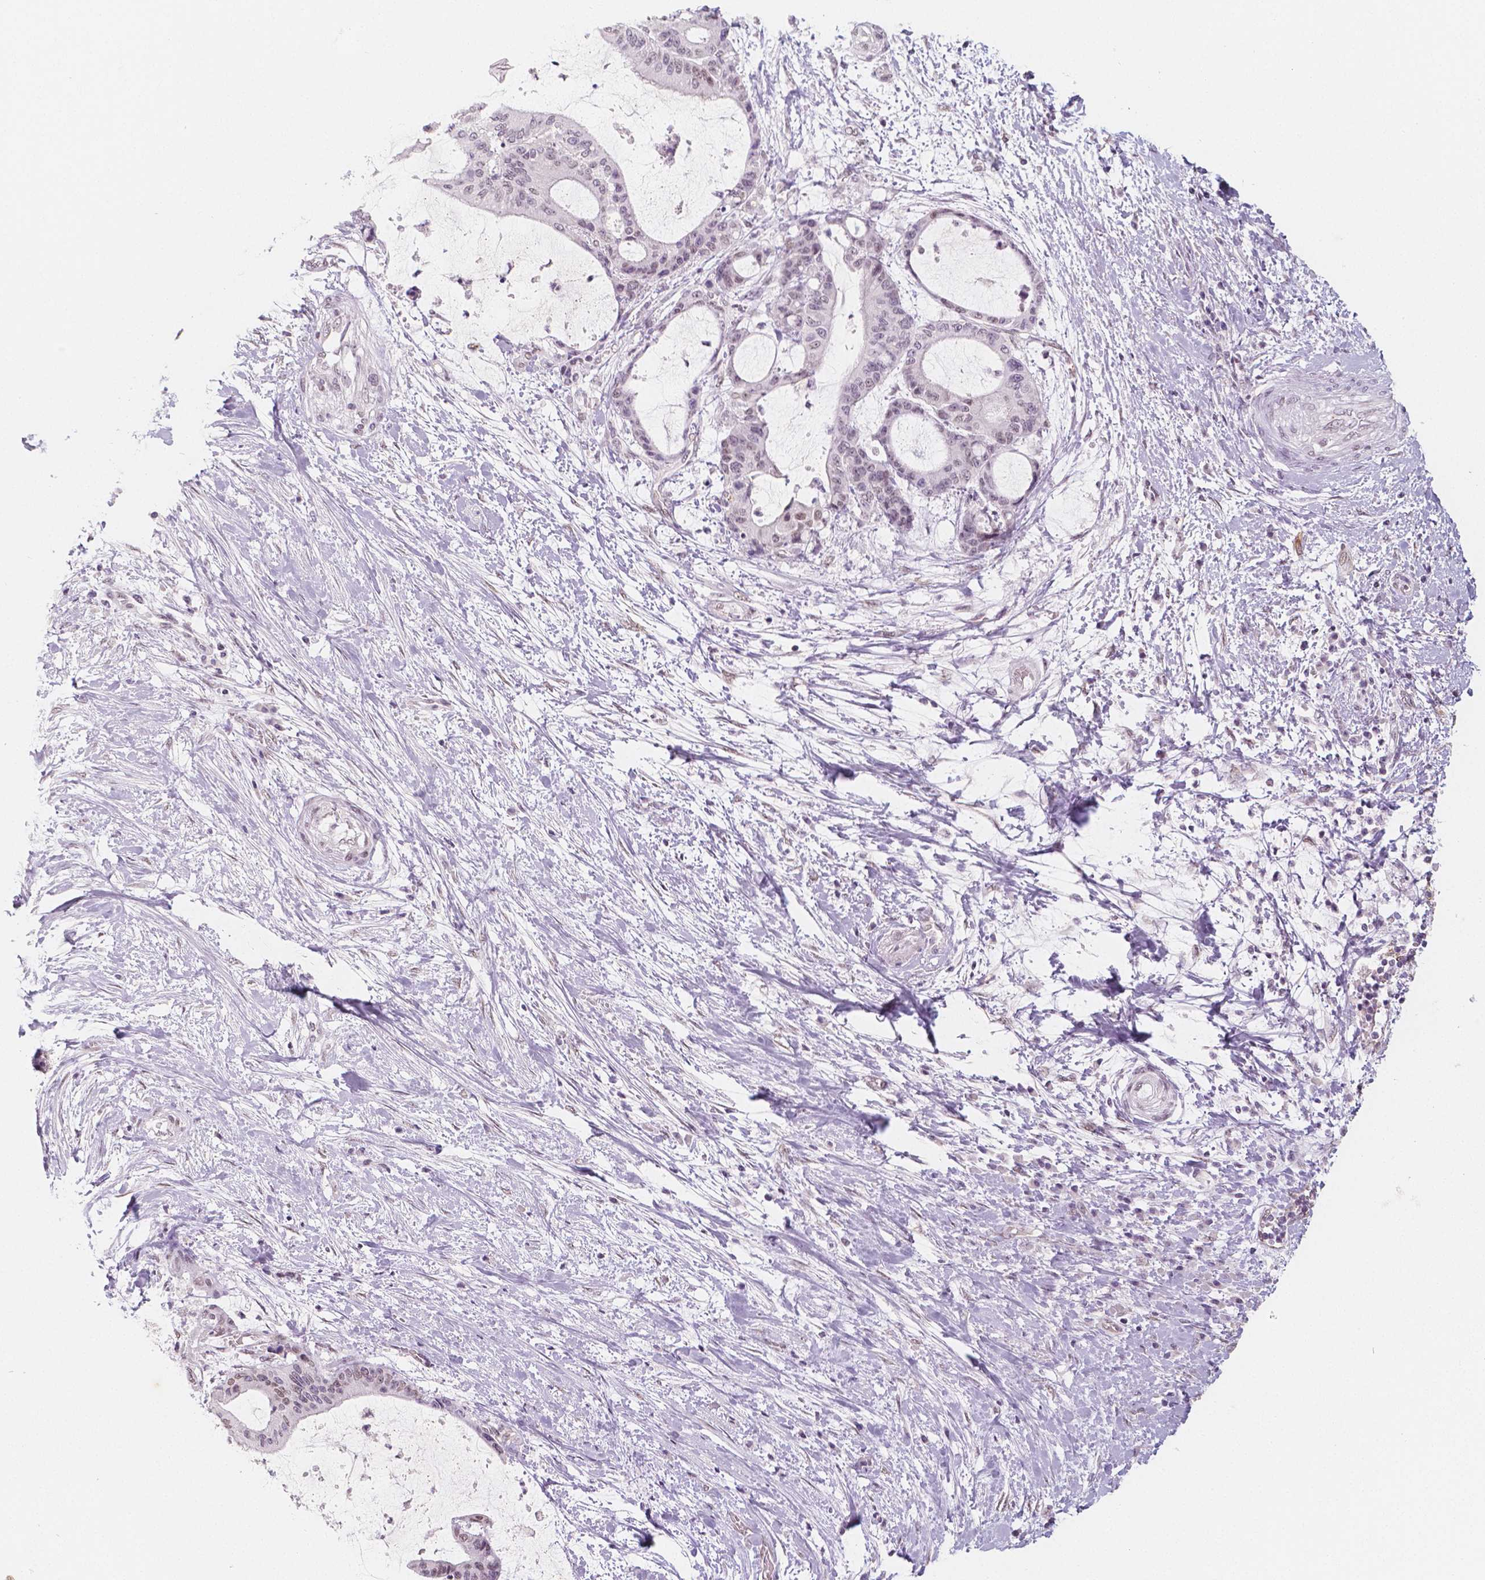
{"staining": {"intensity": "negative", "quantity": "none", "location": "none"}, "tissue": "liver cancer", "cell_type": "Tumor cells", "image_type": "cancer", "snomed": [{"axis": "morphology", "description": "Cholangiocarcinoma"}, {"axis": "topography", "description": "Liver"}], "caption": "Tumor cells show no significant positivity in liver cancer. (DAB (3,3'-diaminobenzidine) immunohistochemistry, high magnification).", "gene": "KDM5B", "patient": {"sex": "female", "age": 73}}